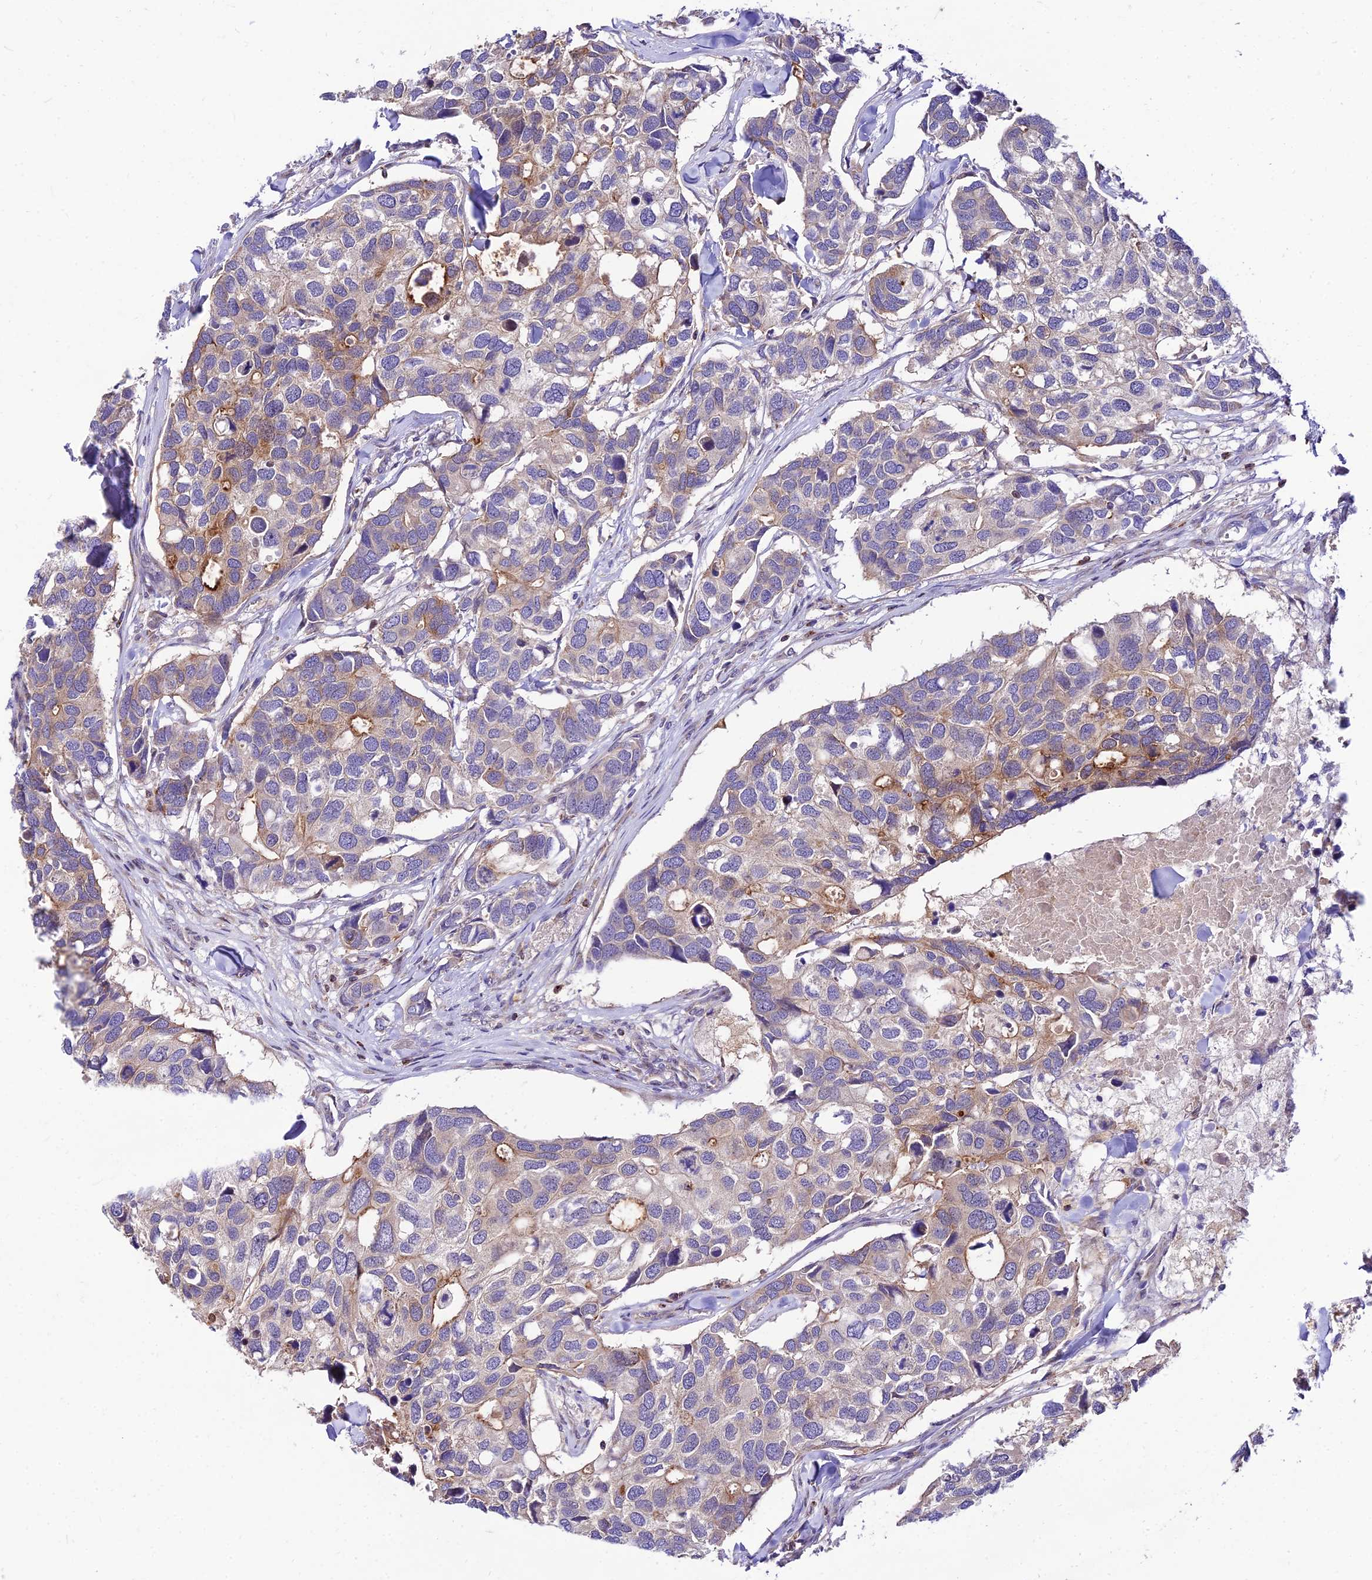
{"staining": {"intensity": "moderate", "quantity": "<25%", "location": "cytoplasmic/membranous"}, "tissue": "breast cancer", "cell_type": "Tumor cells", "image_type": "cancer", "snomed": [{"axis": "morphology", "description": "Duct carcinoma"}, {"axis": "topography", "description": "Breast"}], "caption": "This is an image of immunohistochemistry (IHC) staining of breast infiltrating ductal carcinoma, which shows moderate positivity in the cytoplasmic/membranous of tumor cells.", "gene": "C6orf132", "patient": {"sex": "female", "age": 83}}